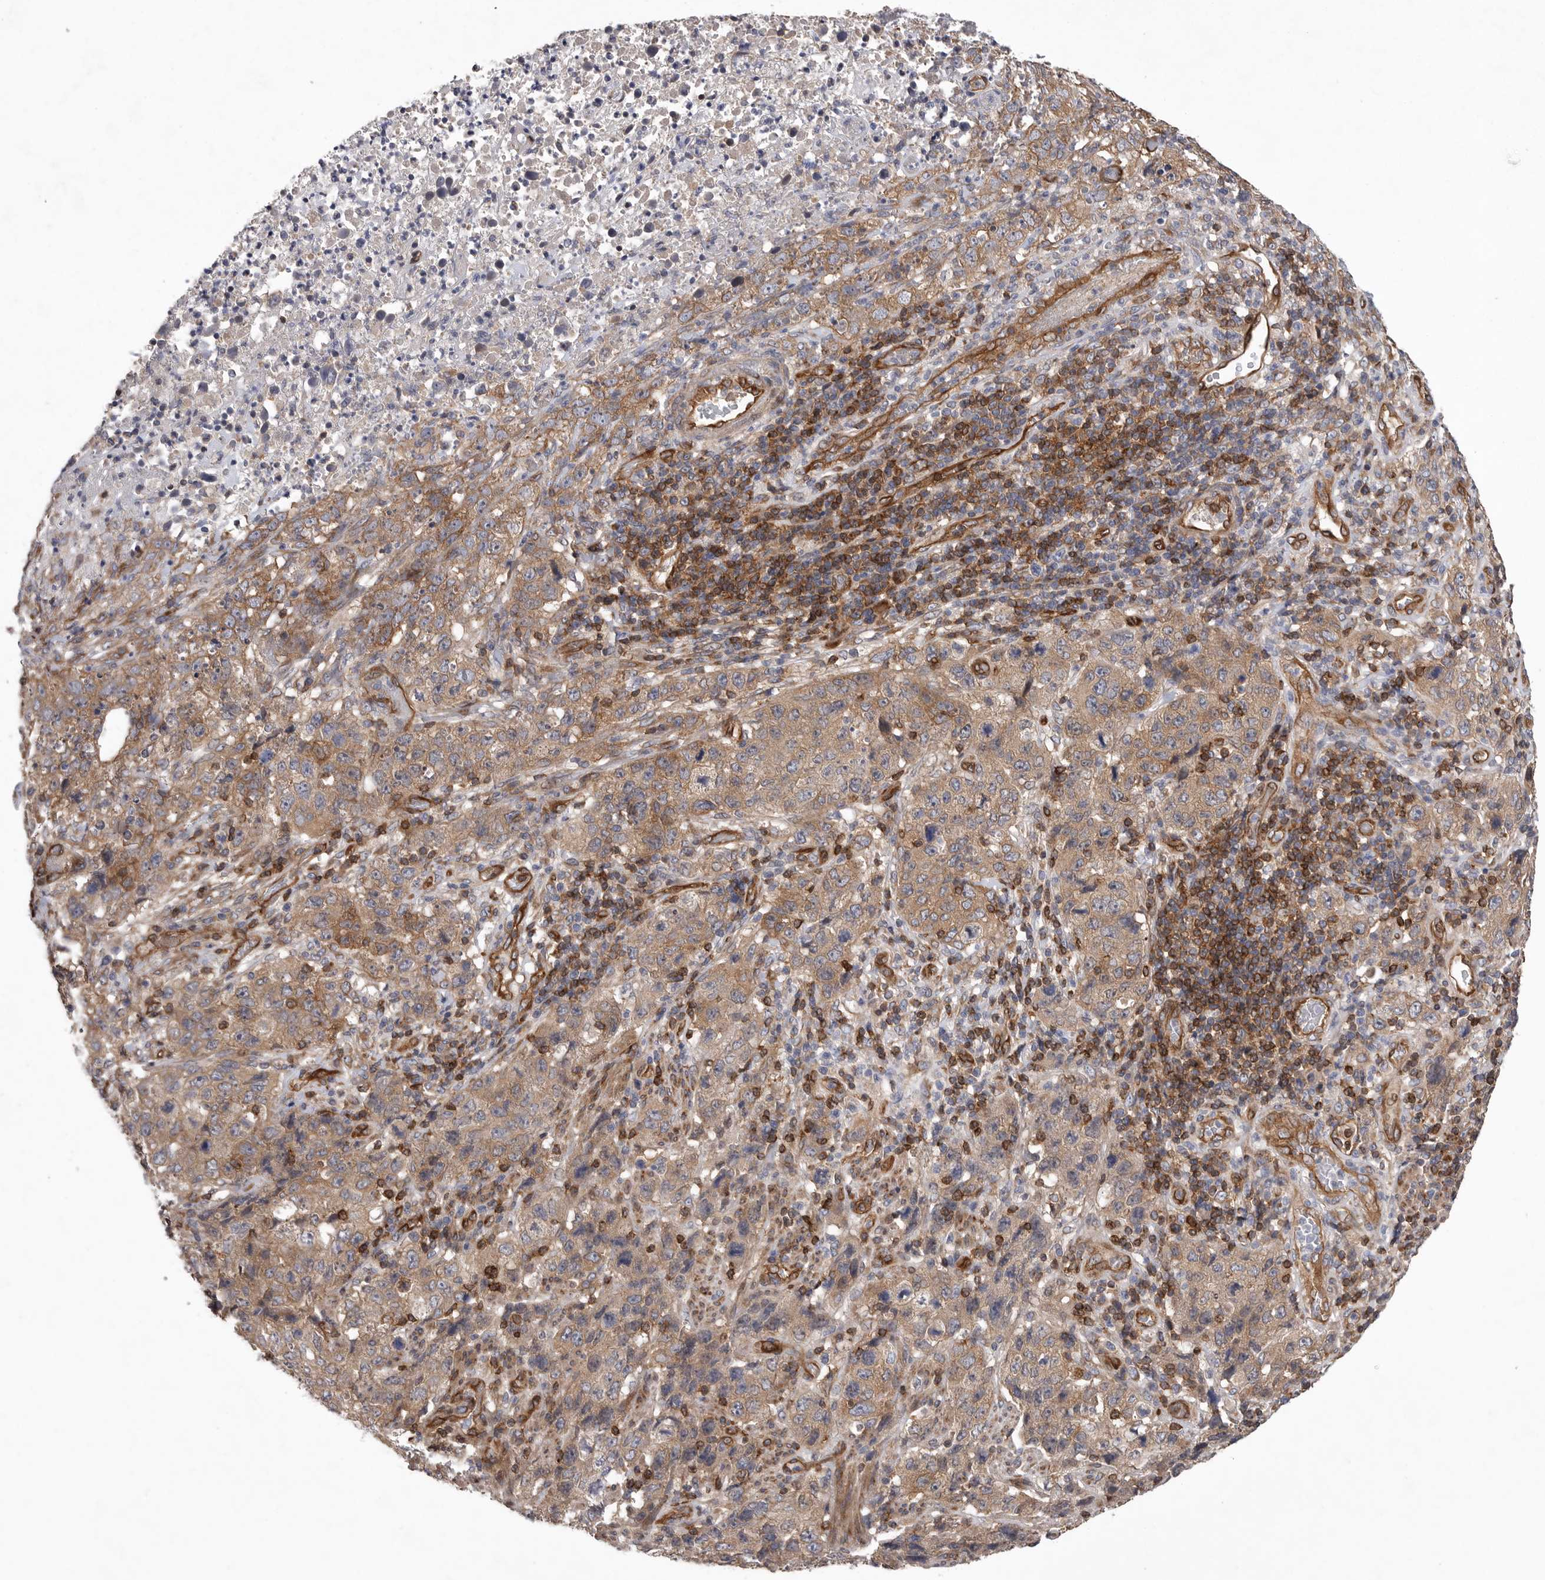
{"staining": {"intensity": "moderate", "quantity": ">75%", "location": "cytoplasmic/membranous"}, "tissue": "stomach cancer", "cell_type": "Tumor cells", "image_type": "cancer", "snomed": [{"axis": "morphology", "description": "Adenocarcinoma, NOS"}, {"axis": "topography", "description": "Stomach"}], "caption": "The image shows staining of stomach cancer (adenocarcinoma), revealing moderate cytoplasmic/membranous protein staining (brown color) within tumor cells.", "gene": "PRKCH", "patient": {"sex": "male", "age": 48}}